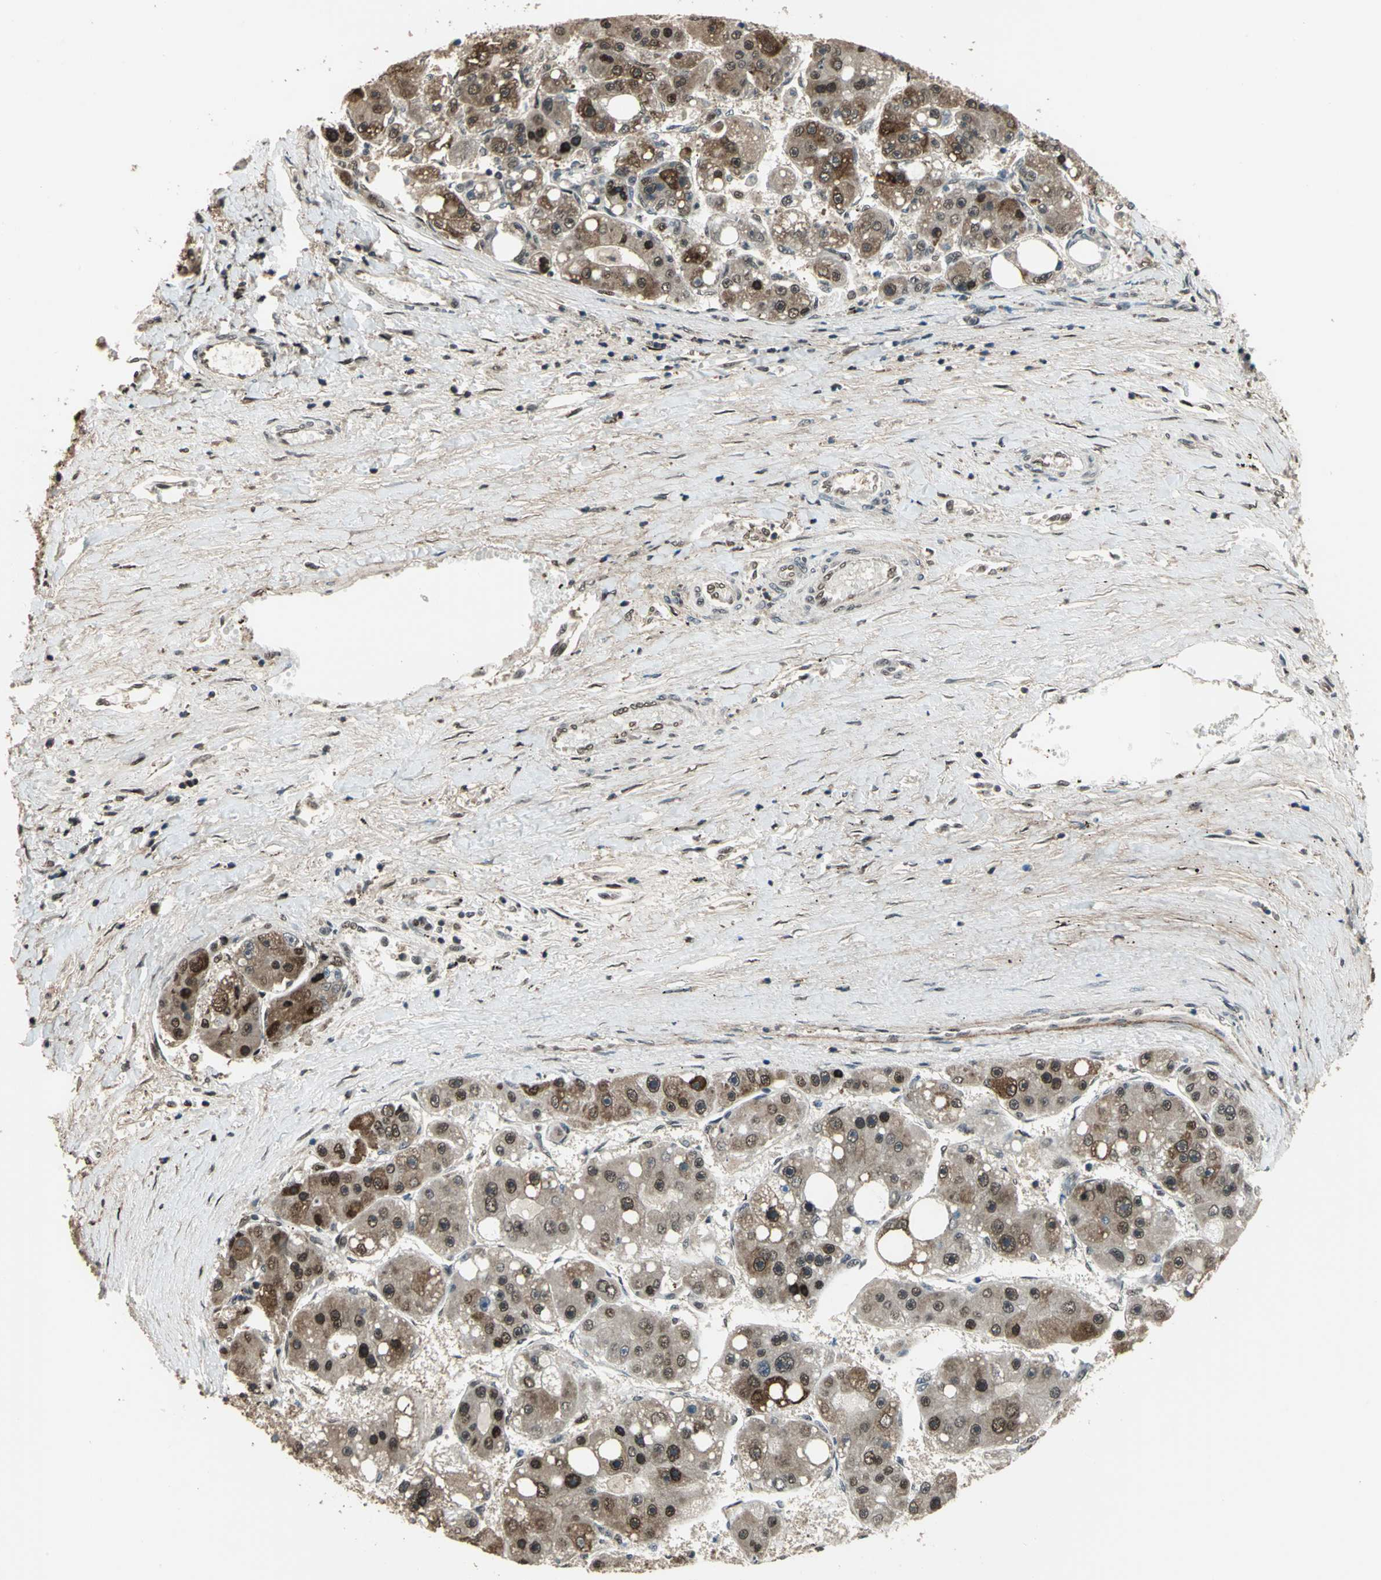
{"staining": {"intensity": "moderate", "quantity": "25%-75%", "location": "cytoplasmic/membranous,nuclear"}, "tissue": "liver cancer", "cell_type": "Tumor cells", "image_type": "cancer", "snomed": [{"axis": "morphology", "description": "Carcinoma, Hepatocellular, NOS"}, {"axis": "topography", "description": "Liver"}], "caption": "Immunohistochemical staining of human liver hepatocellular carcinoma displays medium levels of moderate cytoplasmic/membranous and nuclear positivity in approximately 25%-75% of tumor cells.", "gene": "MIS18BP1", "patient": {"sex": "female", "age": 61}}